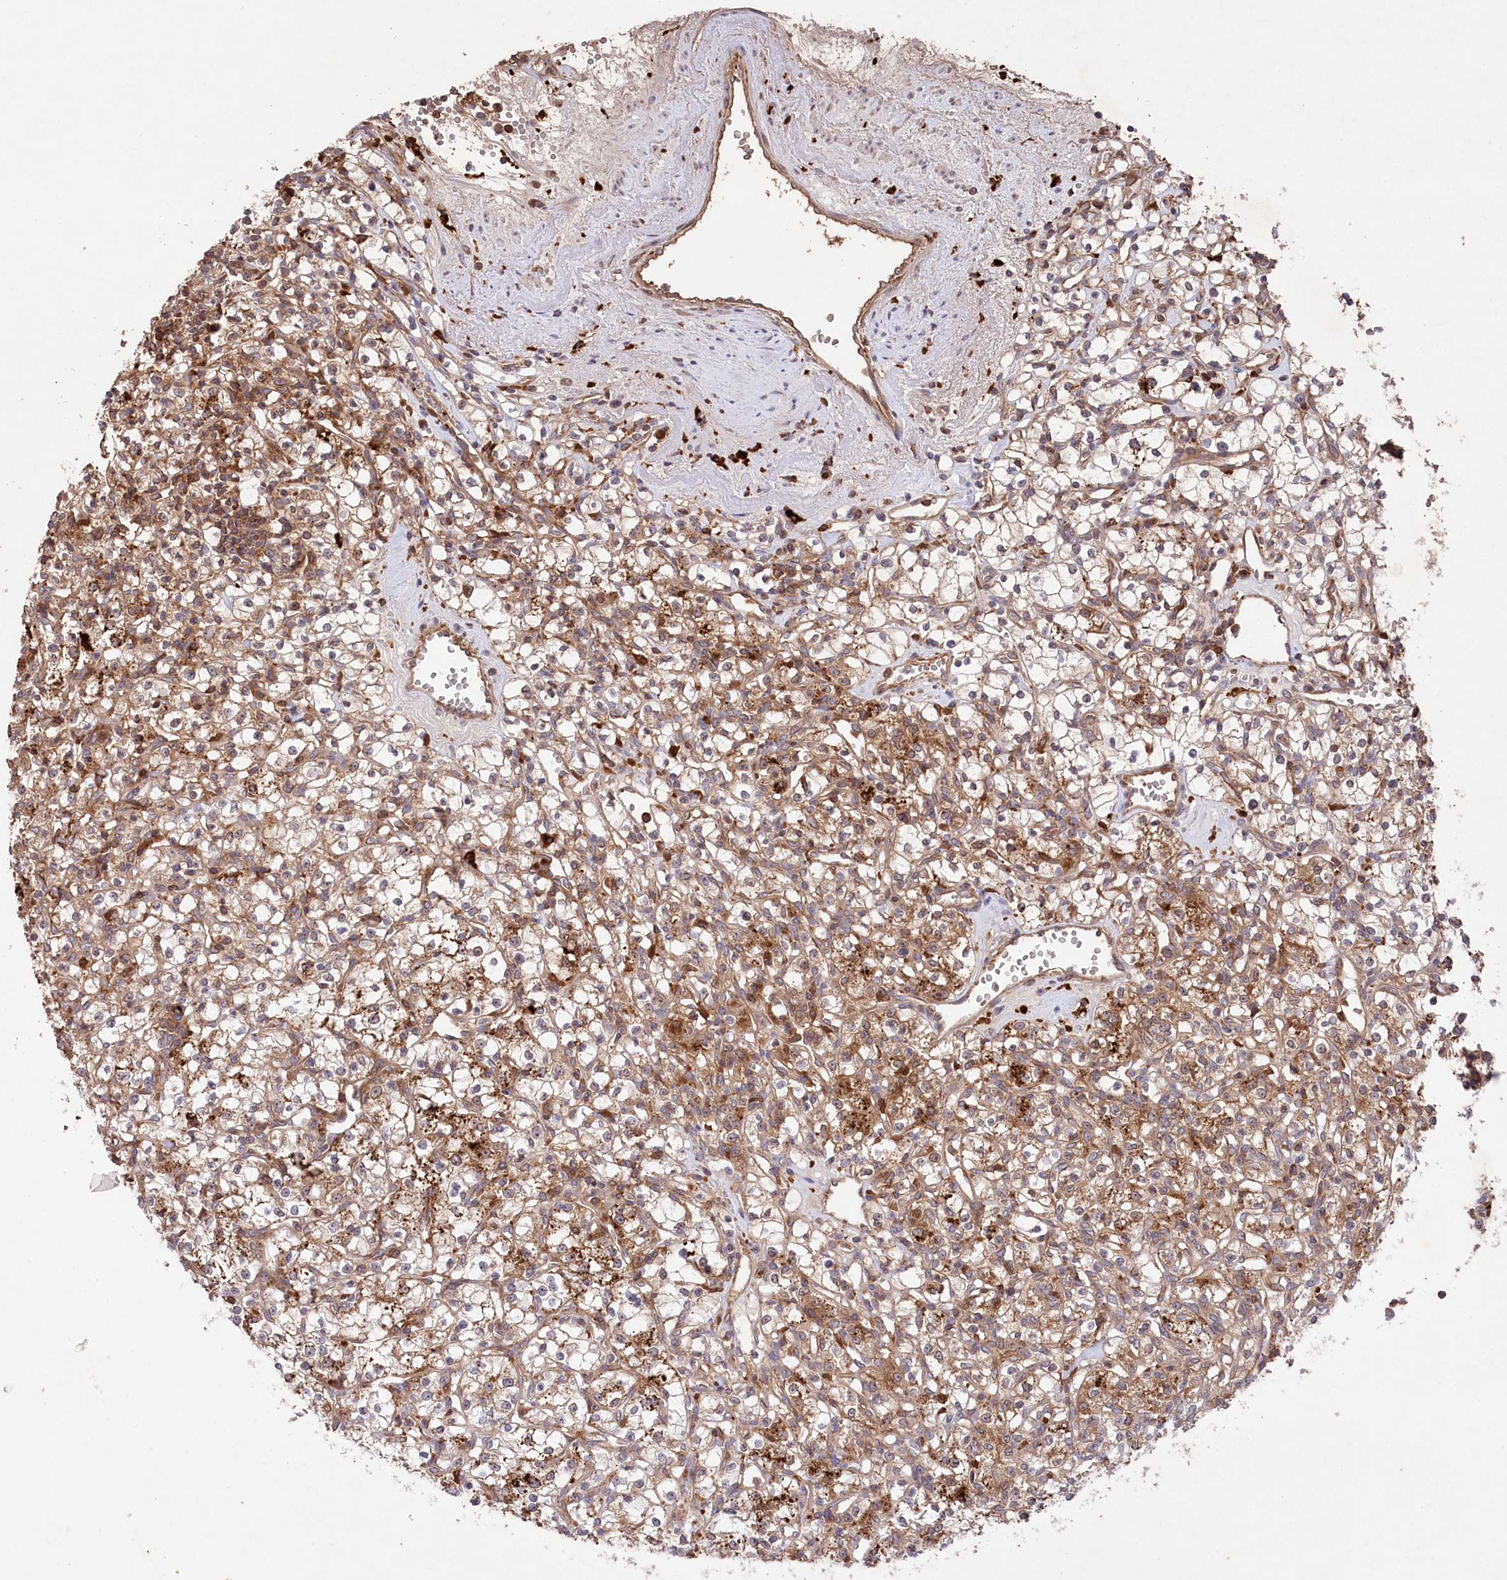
{"staining": {"intensity": "moderate", "quantity": ">75%", "location": "cytoplasmic/membranous"}, "tissue": "renal cancer", "cell_type": "Tumor cells", "image_type": "cancer", "snomed": [{"axis": "morphology", "description": "Adenocarcinoma, NOS"}, {"axis": "topography", "description": "Kidney"}], "caption": "Adenocarcinoma (renal) tissue shows moderate cytoplasmic/membranous staining in approximately >75% of tumor cells", "gene": "PPP1R21", "patient": {"sex": "female", "age": 59}}